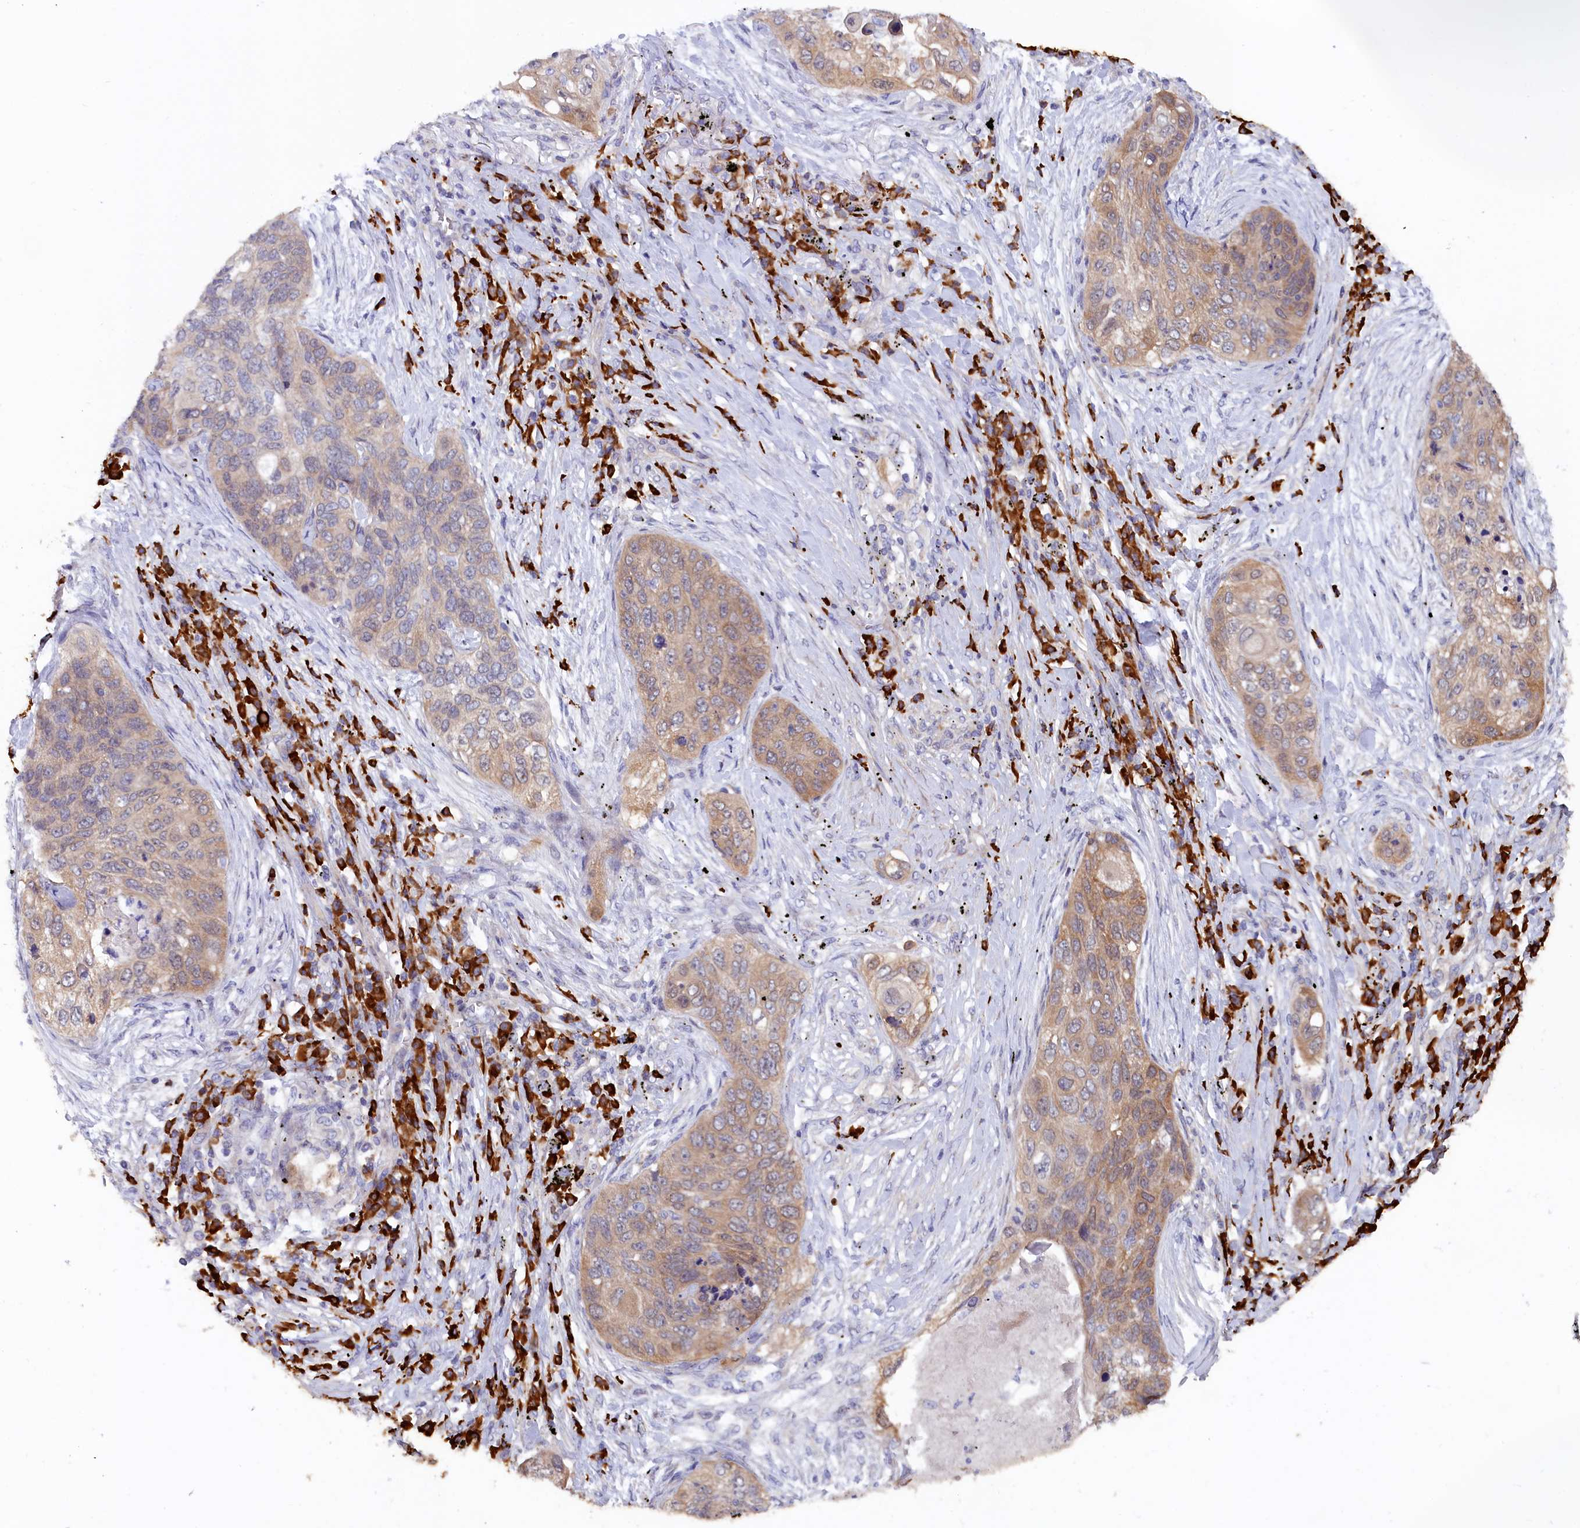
{"staining": {"intensity": "weak", "quantity": ">75%", "location": "cytoplasmic/membranous"}, "tissue": "lung cancer", "cell_type": "Tumor cells", "image_type": "cancer", "snomed": [{"axis": "morphology", "description": "Squamous cell carcinoma, NOS"}, {"axis": "topography", "description": "Lung"}], "caption": "Lung squamous cell carcinoma tissue demonstrates weak cytoplasmic/membranous staining in approximately >75% of tumor cells, visualized by immunohistochemistry.", "gene": "JPT2", "patient": {"sex": "female", "age": 63}}